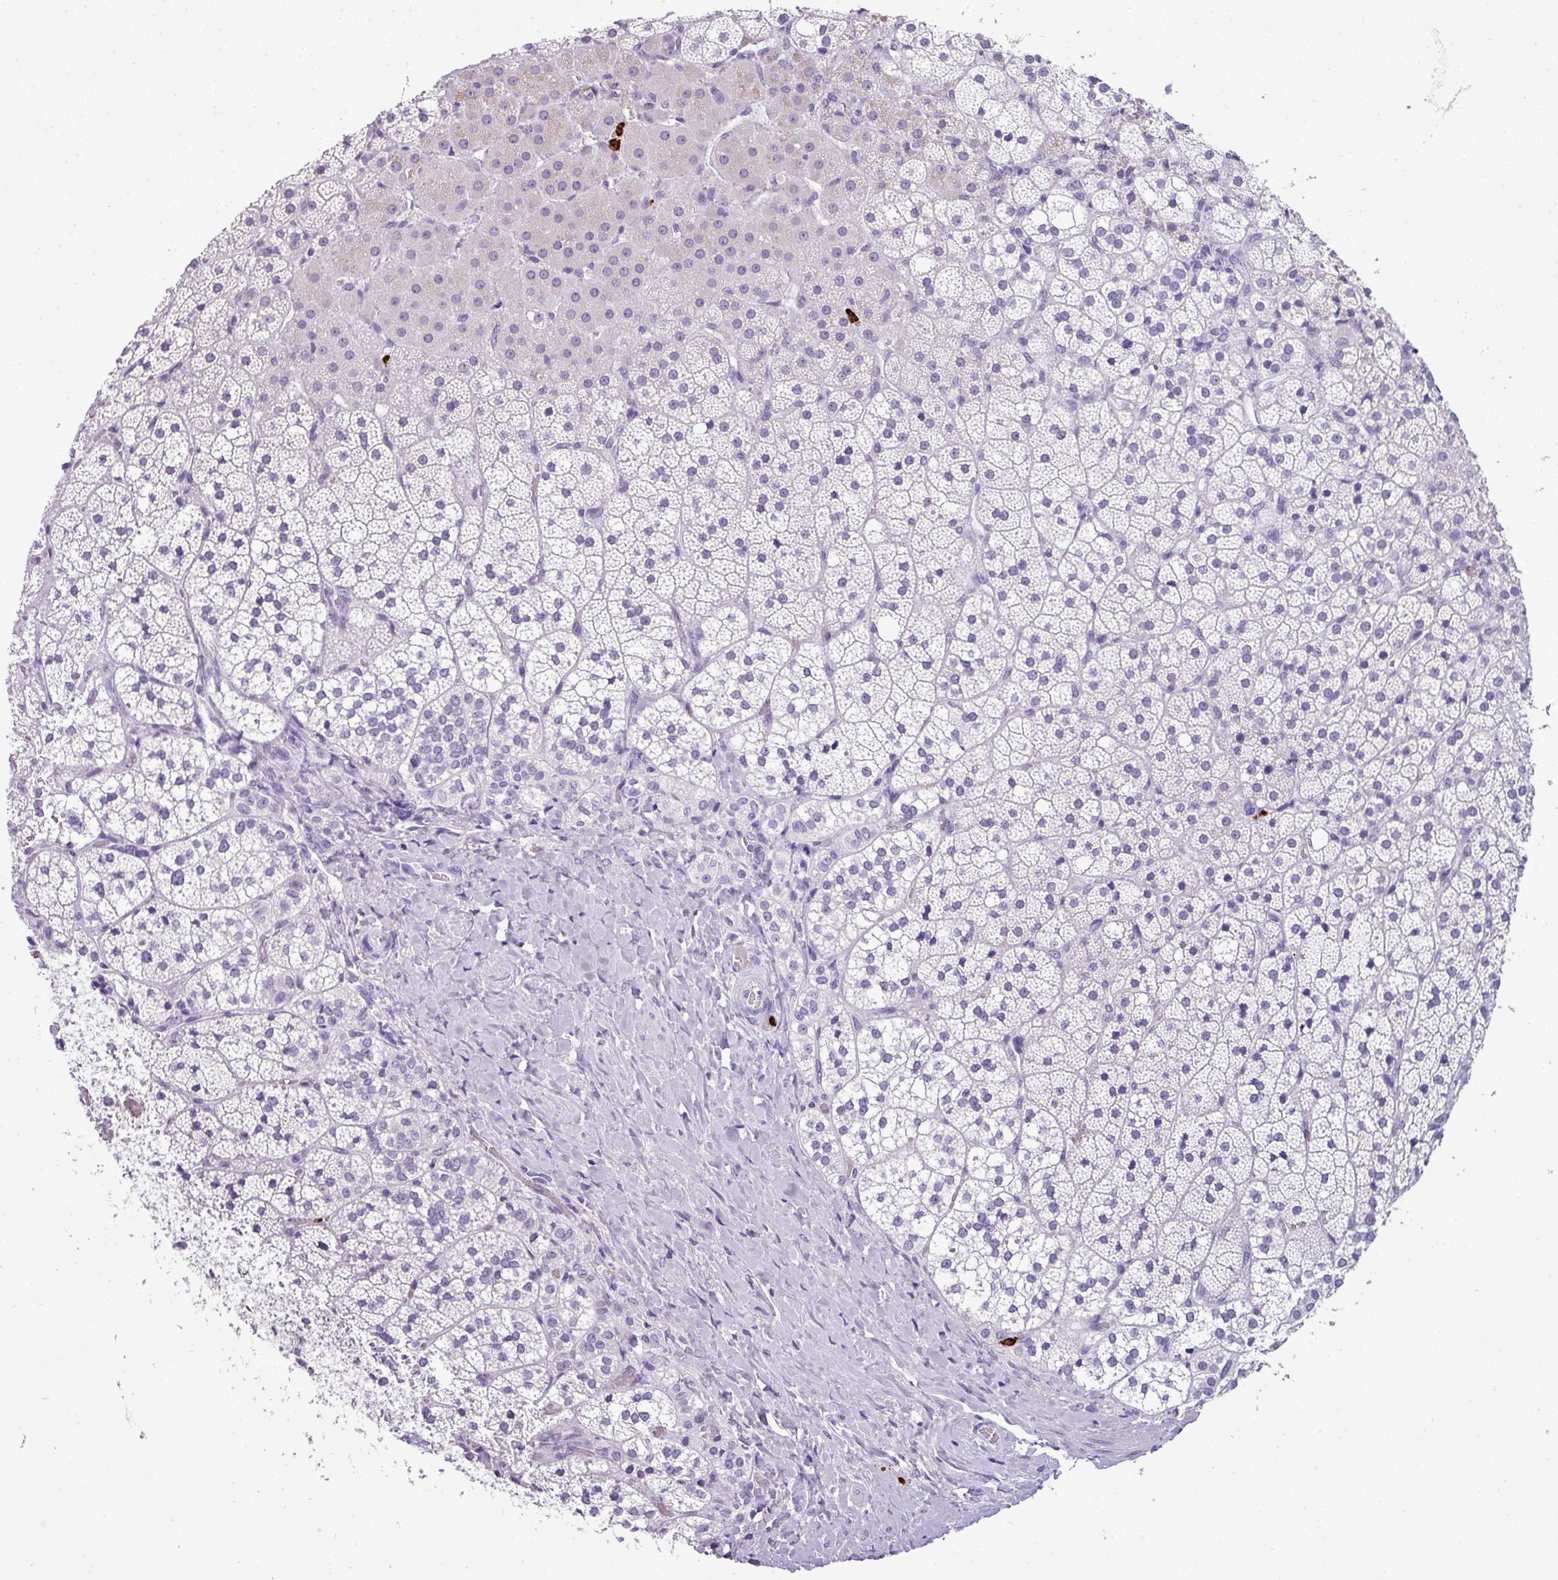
{"staining": {"intensity": "negative", "quantity": "none", "location": "none"}, "tissue": "adrenal gland", "cell_type": "Glandular cells", "image_type": "normal", "snomed": [{"axis": "morphology", "description": "Normal tissue, NOS"}, {"axis": "topography", "description": "Adrenal gland"}], "caption": "Immunohistochemistry (IHC) histopathology image of normal adrenal gland stained for a protein (brown), which displays no expression in glandular cells.", "gene": "CTSG", "patient": {"sex": "male", "age": 53}}